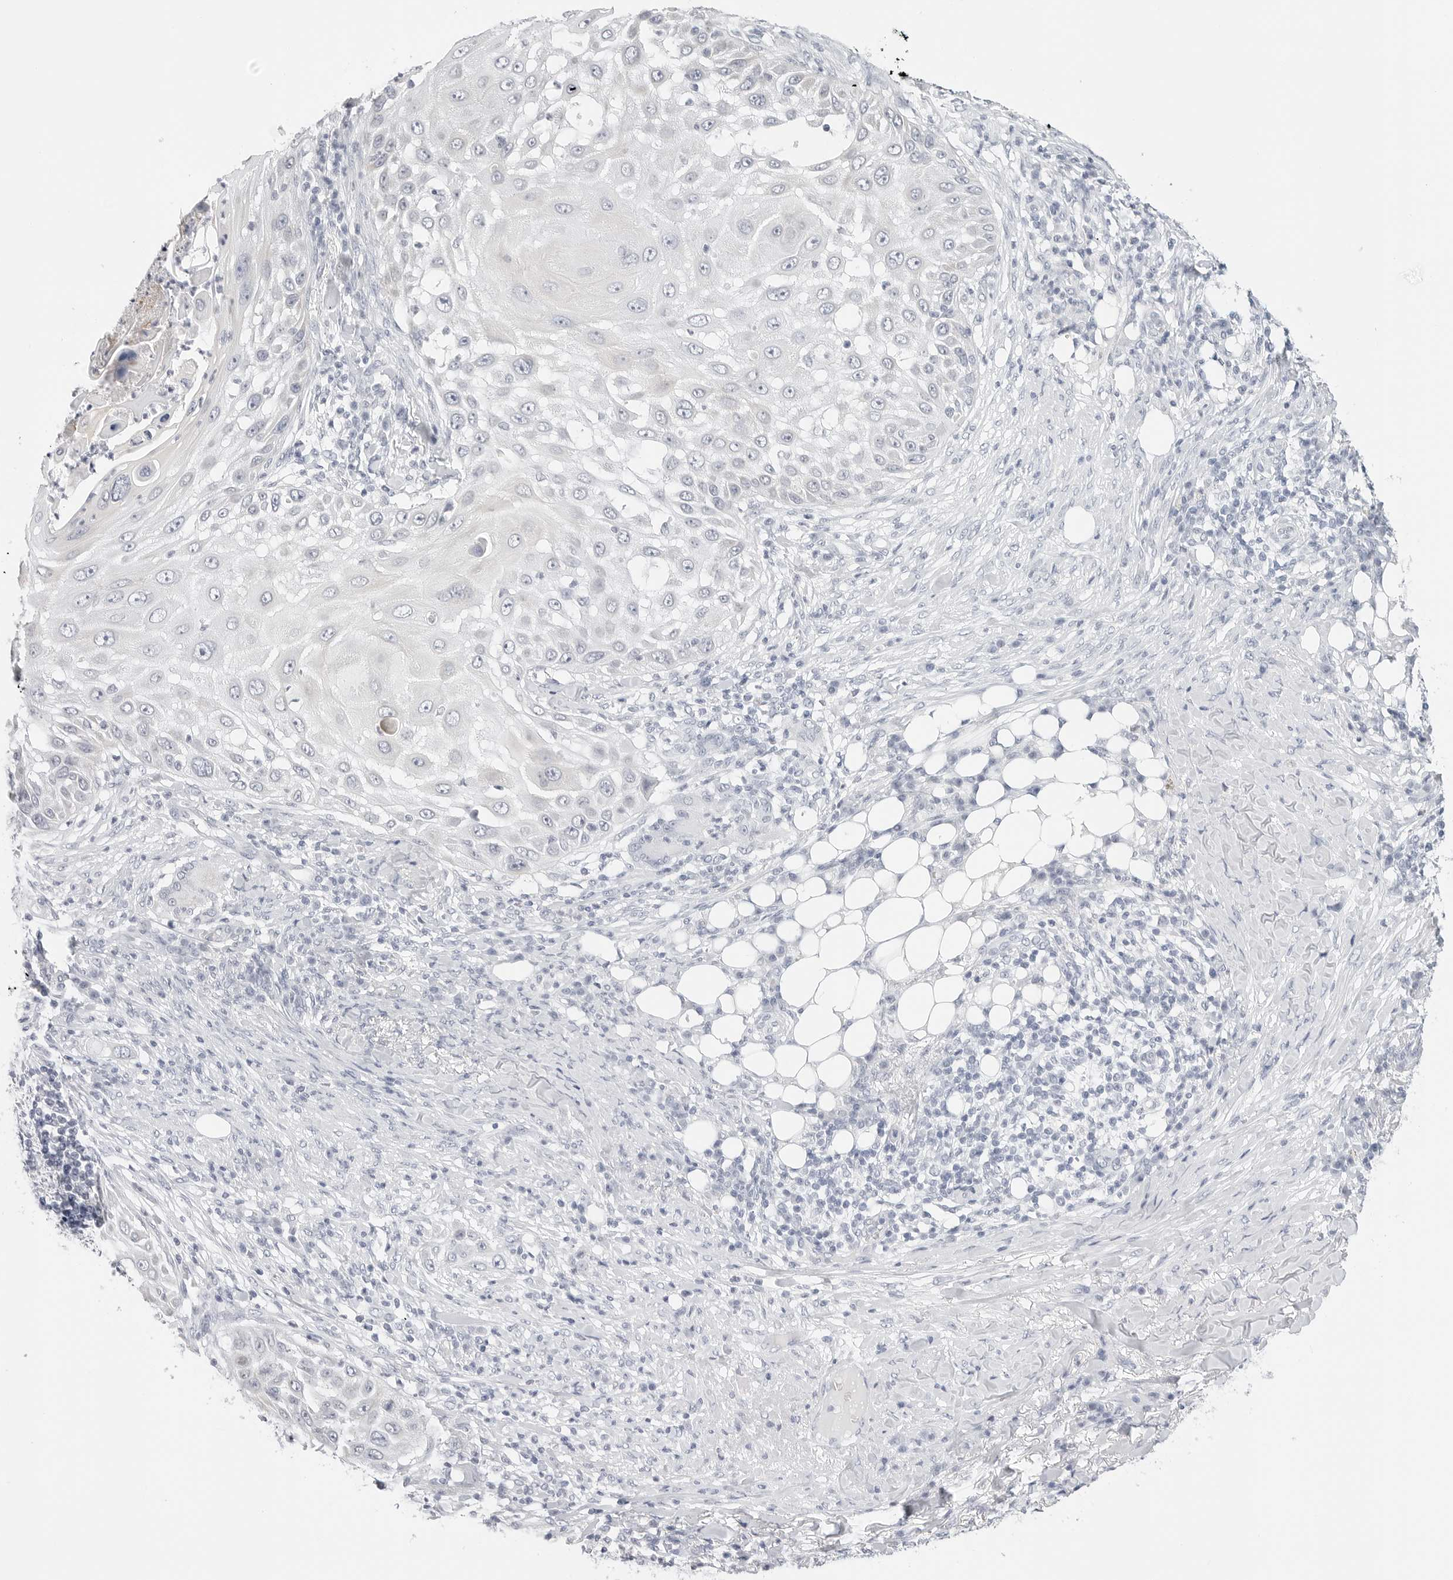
{"staining": {"intensity": "negative", "quantity": "none", "location": "none"}, "tissue": "skin cancer", "cell_type": "Tumor cells", "image_type": "cancer", "snomed": [{"axis": "morphology", "description": "Squamous cell carcinoma, NOS"}, {"axis": "topography", "description": "Skin"}], "caption": "Immunohistochemical staining of human skin squamous cell carcinoma displays no significant staining in tumor cells.", "gene": "HMGCS2", "patient": {"sex": "female", "age": 44}}